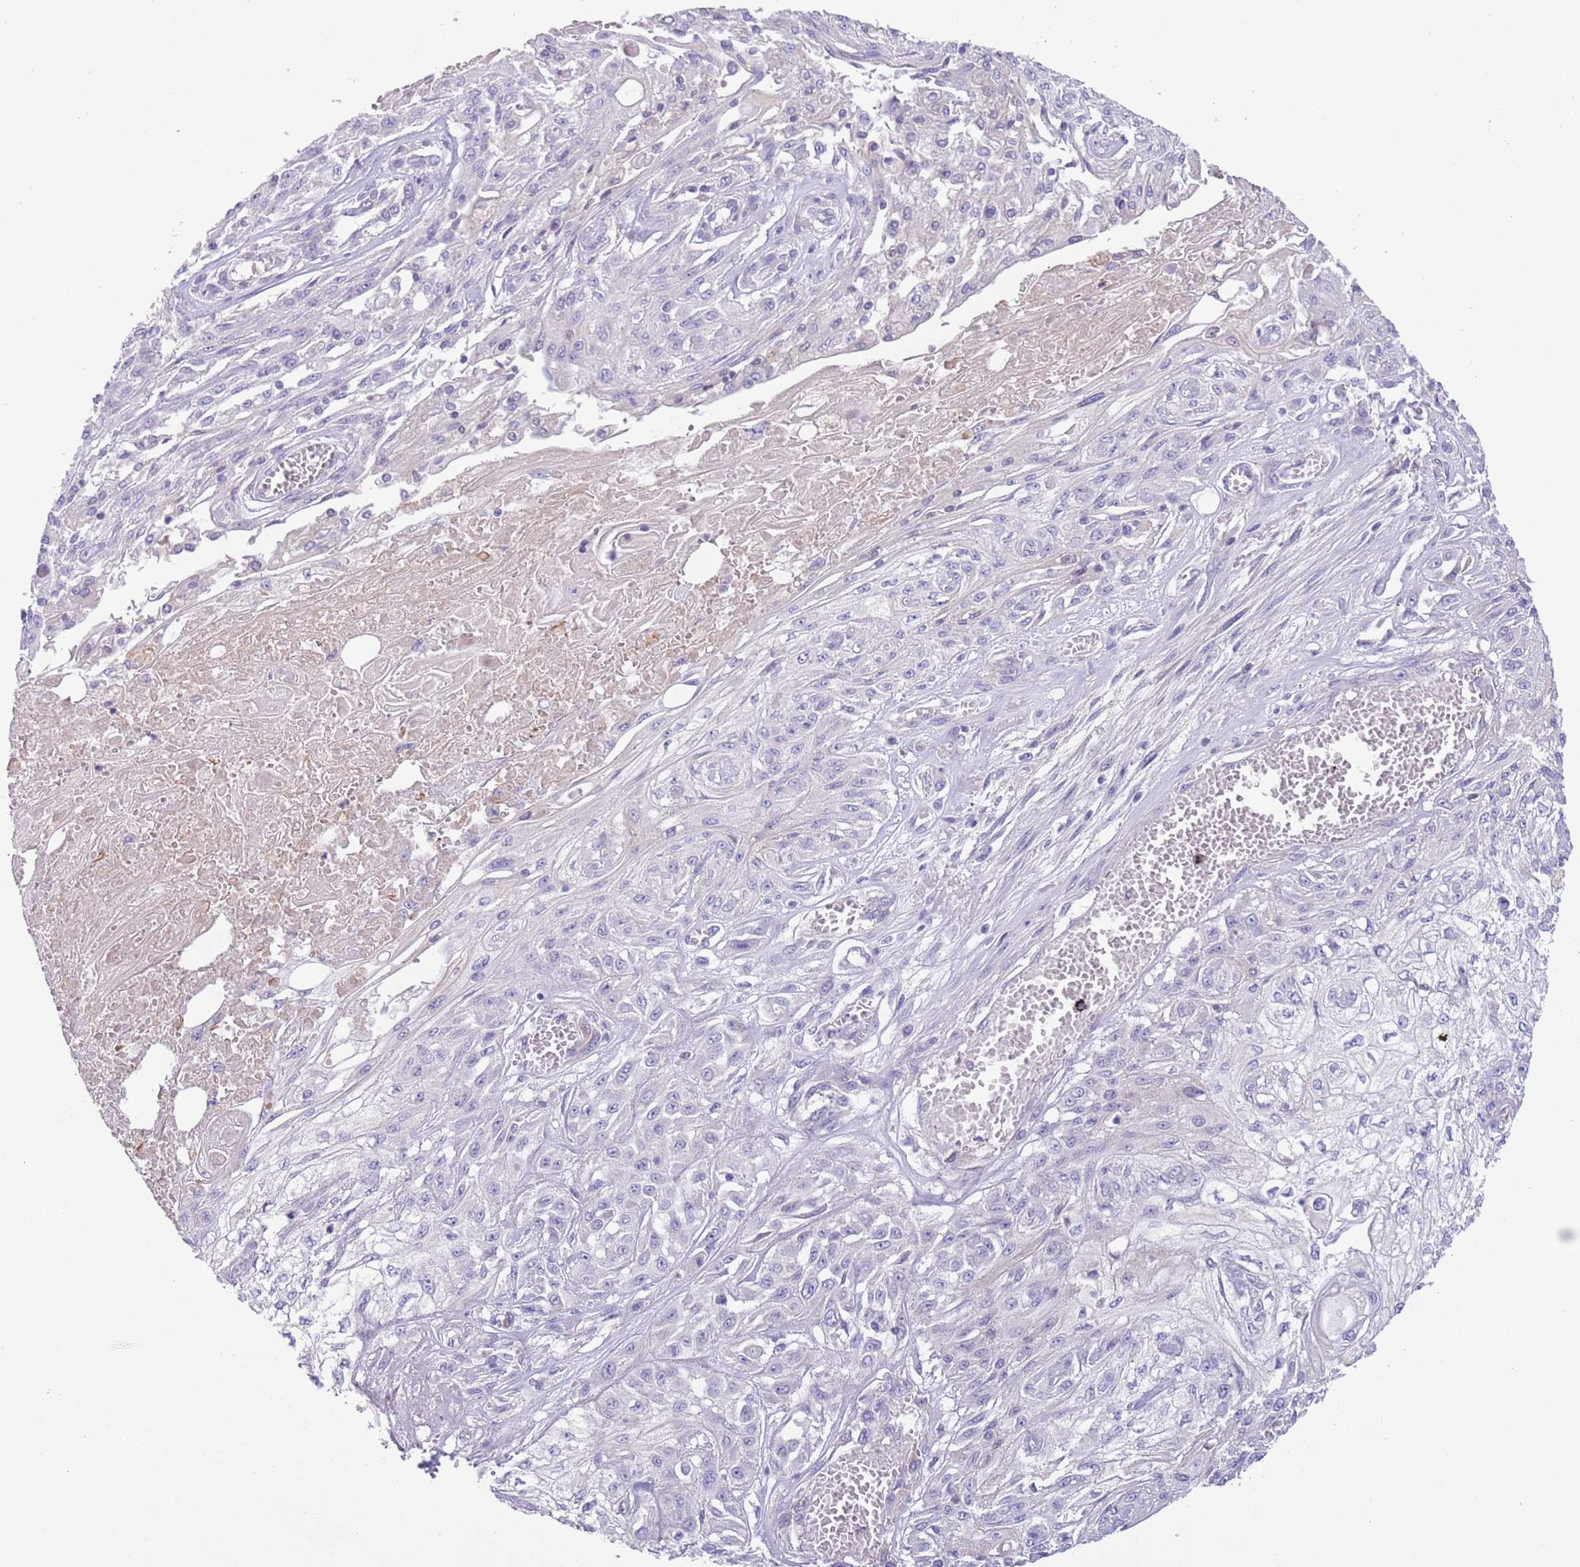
{"staining": {"intensity": "negative", "quantity": "none", "location": "none"}, "tissue": "skin cancer", "cell_type": "Tumor cells", "image_type": "cancer", "snomed": [{"axis": "morphology", "description": "Squamous cell carcinoma, NOS"}, {"axis": "morphology", "description": "Squamous cell carcinoma, metastatic, NOS"}, {"axis": "topography", "description": "Skin"}, {"axis": "topography", "description": "Lymph node"}], "caption": "Tumor cells are negative for protein expression in human skin cancer. (IHC, brightfield microscopy, high magnification).", "gene": "IGFL4", "patient": {"sex": "male", "age": 75}}